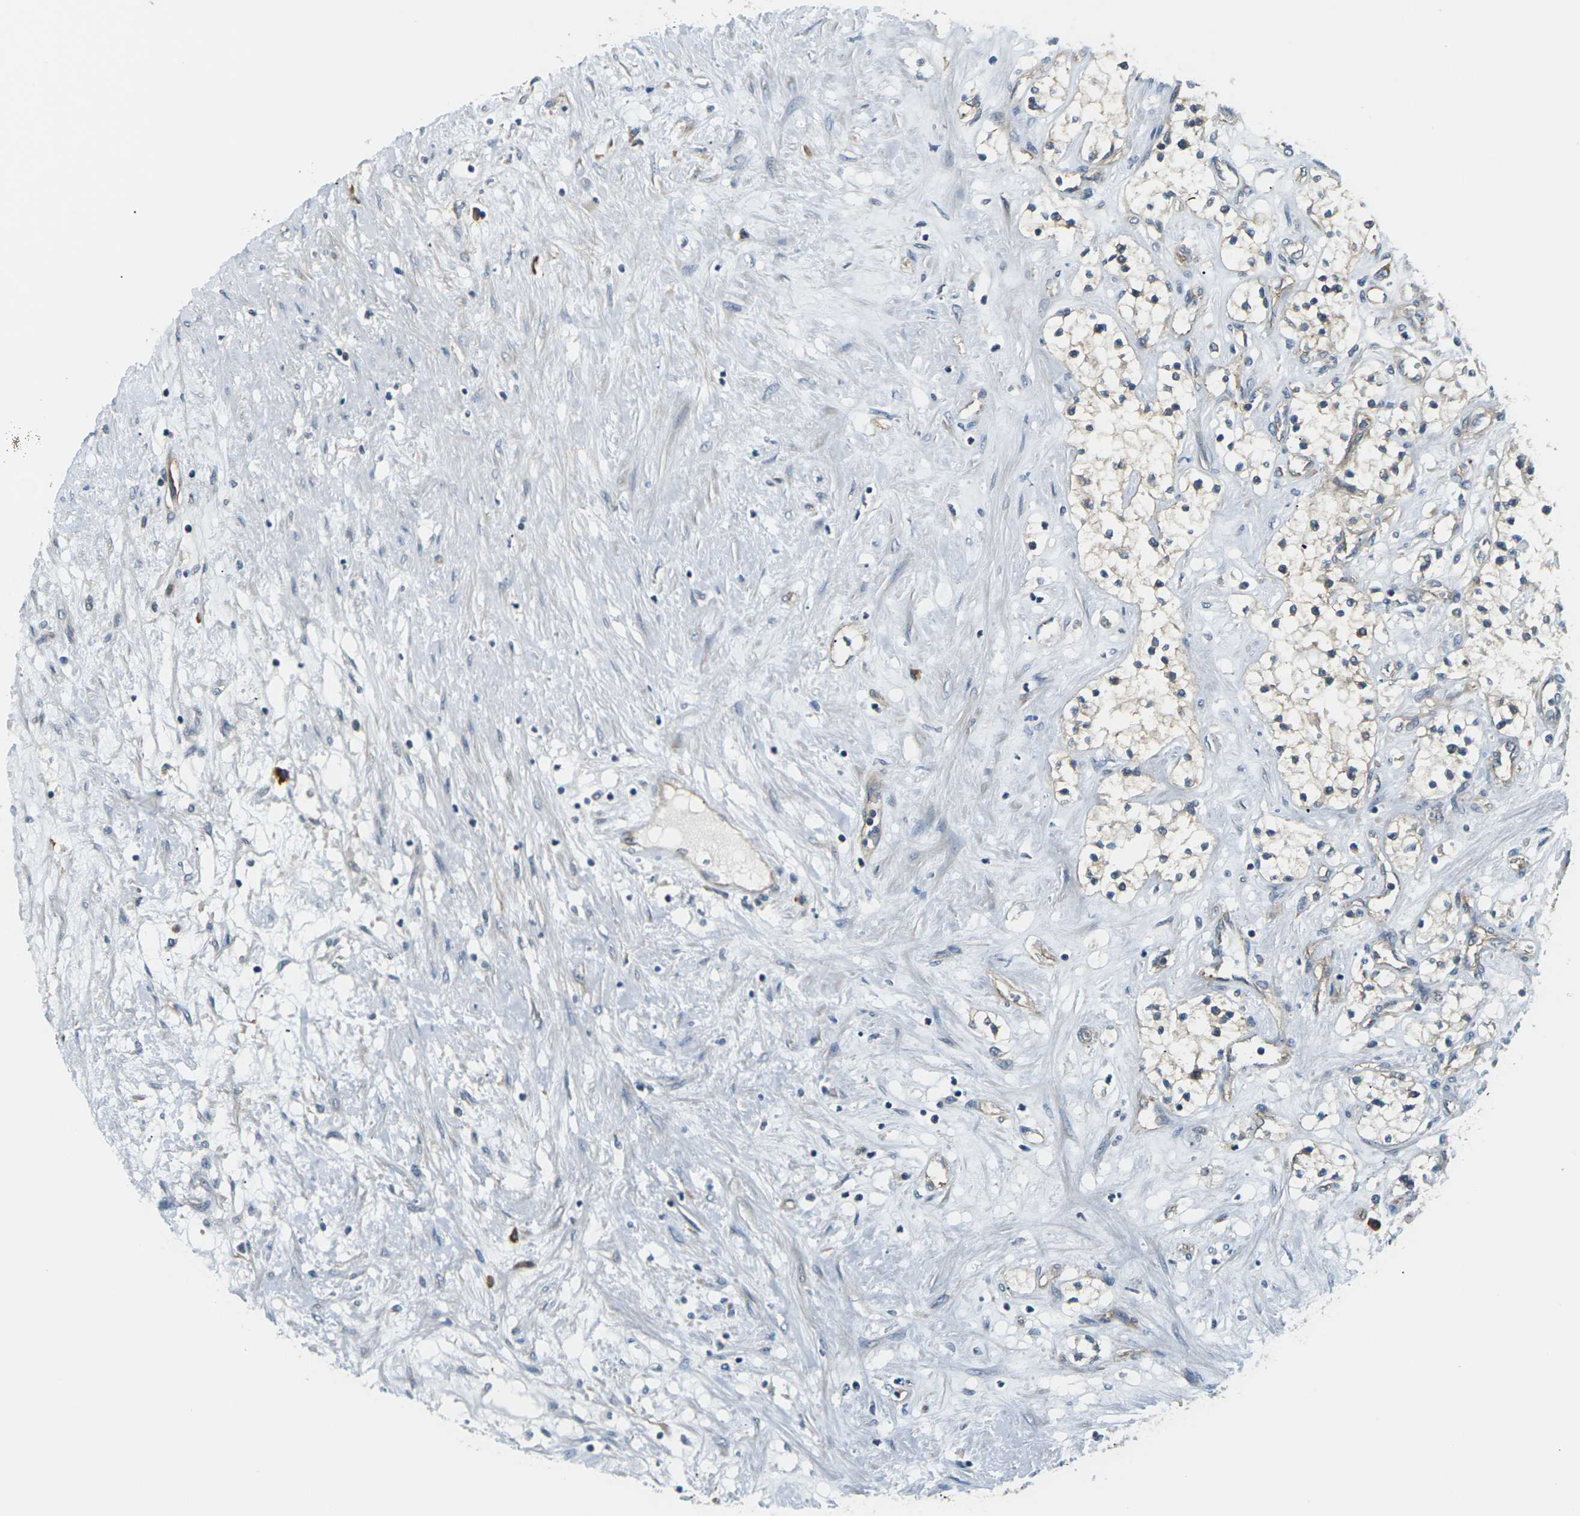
{"staining": {"intensity": "weak", "quantity": "<25%", "location": "cytoplasmic/membranous"}, "tissue": "renal cancer", "cell_type": "Tumor cells", "image_type": "cancer", "snomed": [{"axis": "morphology", "description": "Adenocarcinoma, NOS"}, {"axis": "topography", "description": "Kidney"}], "caption": "Image shows no significant protein positivity in tumor cells of renal cancer.", "gene": "SLC13A3", "patient": {"sex": "male", "age": 68}}